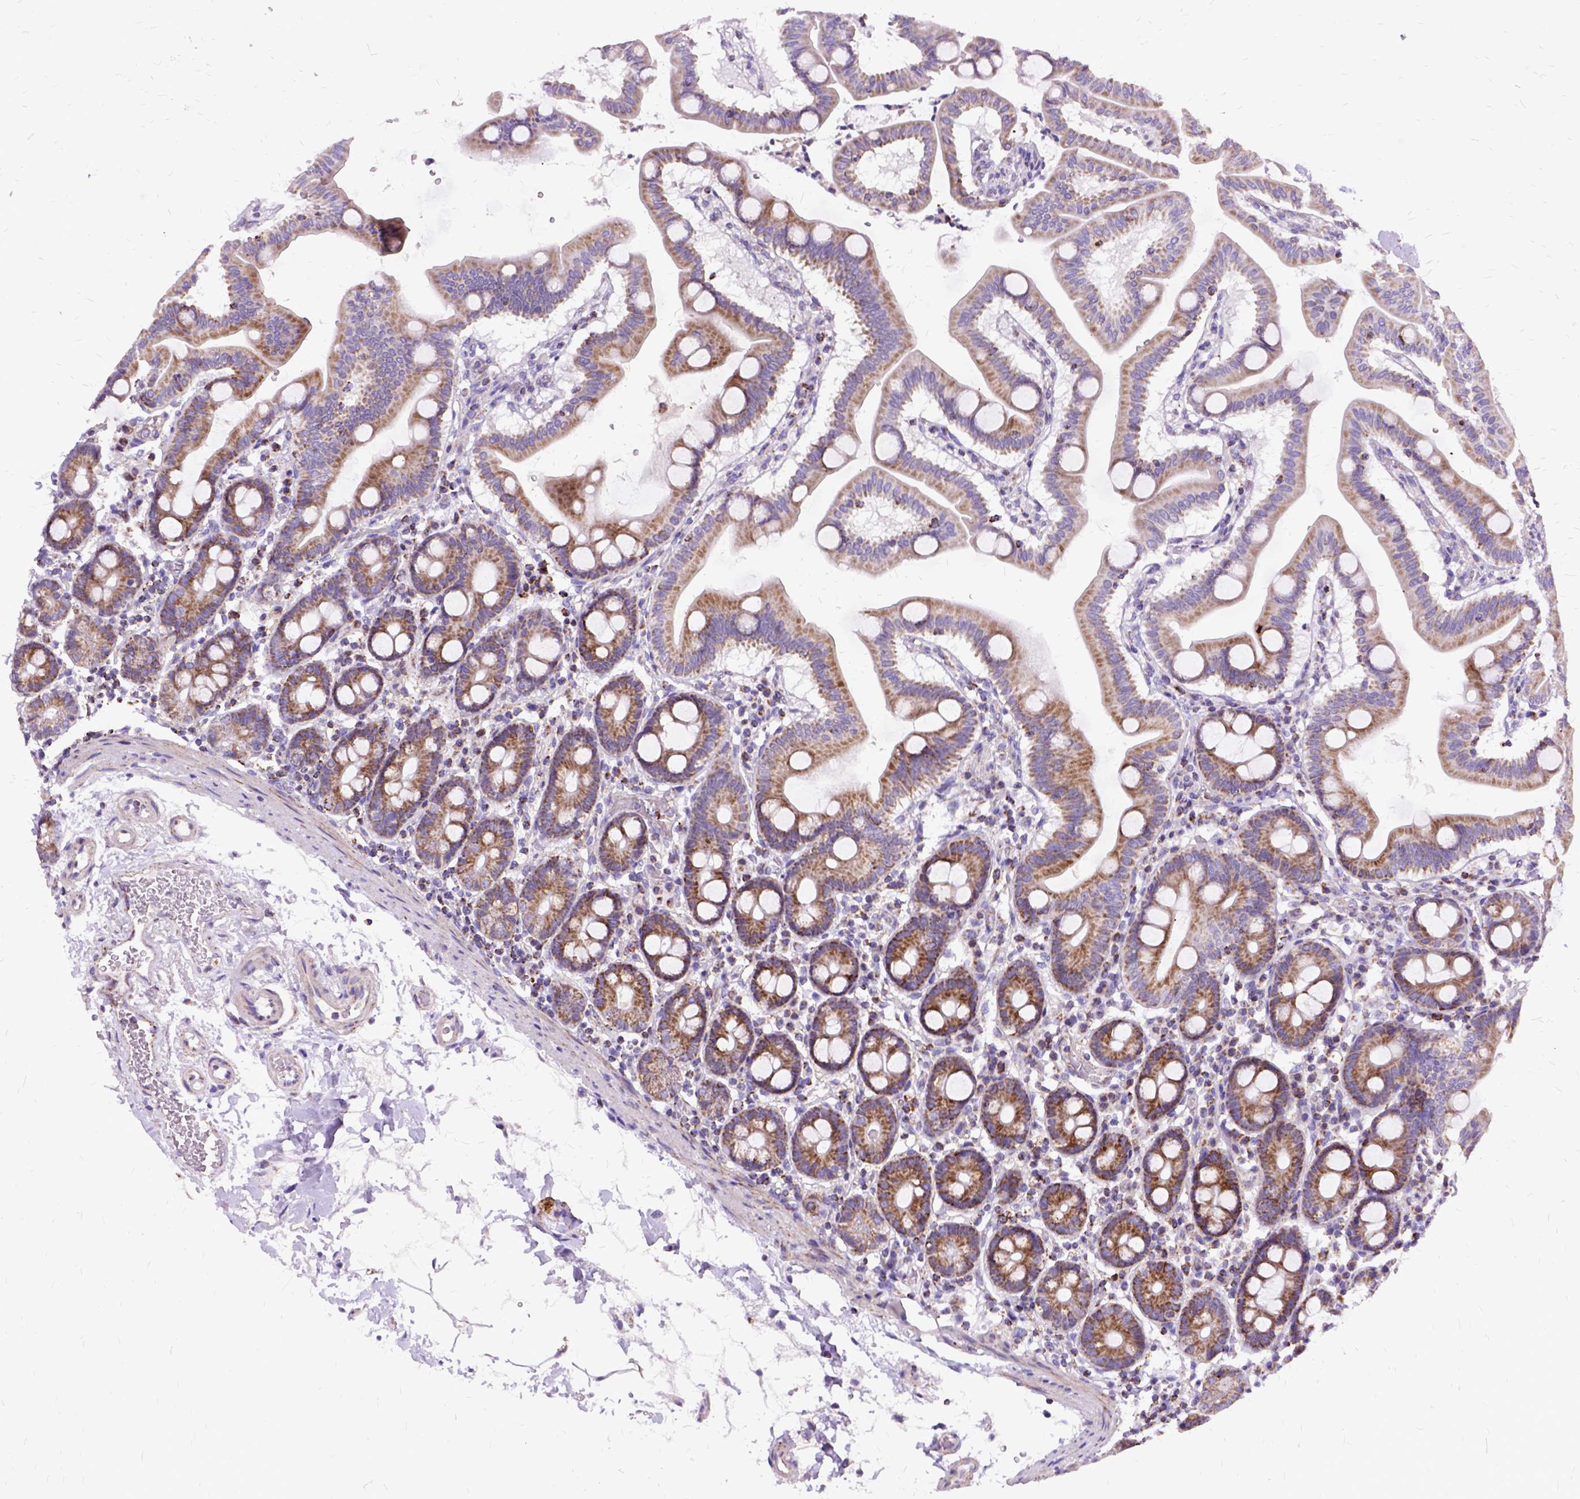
{"staining": {"intensity": "moderate", "quantity": "25%-75%", "location": "cytoplasmic/membranous"}, "tissue": "duodenum", "cell_type": "Glandular cells", "image_type": "normal", "snomed": [{"axis": "morphology", "description": "Normal tissue, NOS"}, {"axis": "topography", "description": "Pancreas"}, {"axis": "topography", "description": "Duodenum"}], "caption": "Moderate cytoplasmic/membranous positivity for a protein is present in about 25%-75% of glandular cells of normal duodenum using immunohistochemistry.", "gene": "OXCT1", "patient": {"sex": "male", "age": 59}}